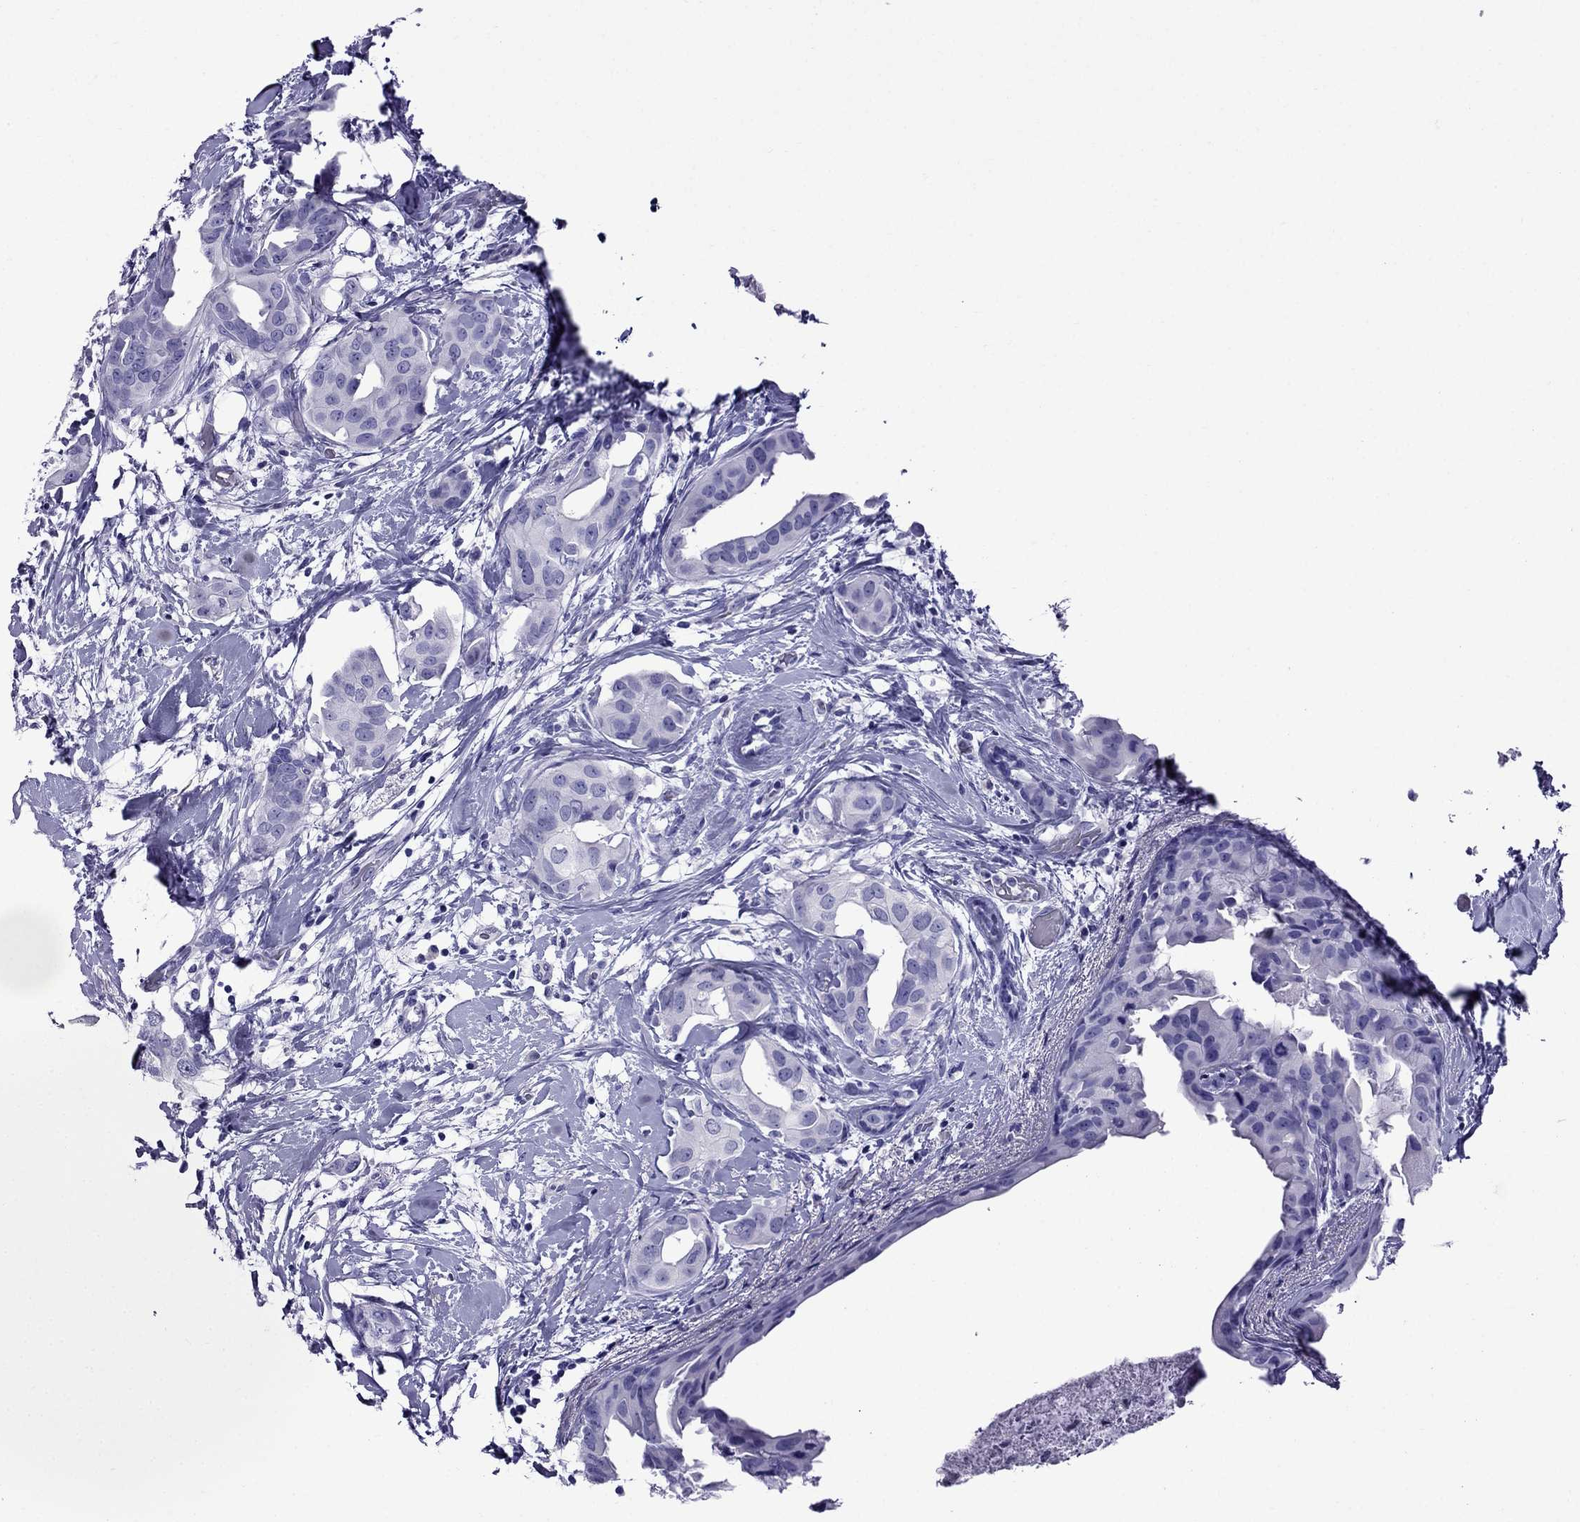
{"staining": {"intensity": "negative", "quantity": "none", "location": "none"}, "tissue": "breast cancer", "cell_type": "Tumor cells", "image_type": "cancer", "snomed": [{"axis": "morphology", "description": "Normal tissue, NOS"}, {"axis": "morphology", "description": "Duct carcinoma"}, {"axis": "topography", "description": "Breast"}], "caption": "This is an immunohistochemistry (IHC) photomicrograph of breast invasive ductal carcinoma. There is no positivity in tumor cells.", "gene": "CRYBA1", "patient": {"sex": "female", "age": 40}}